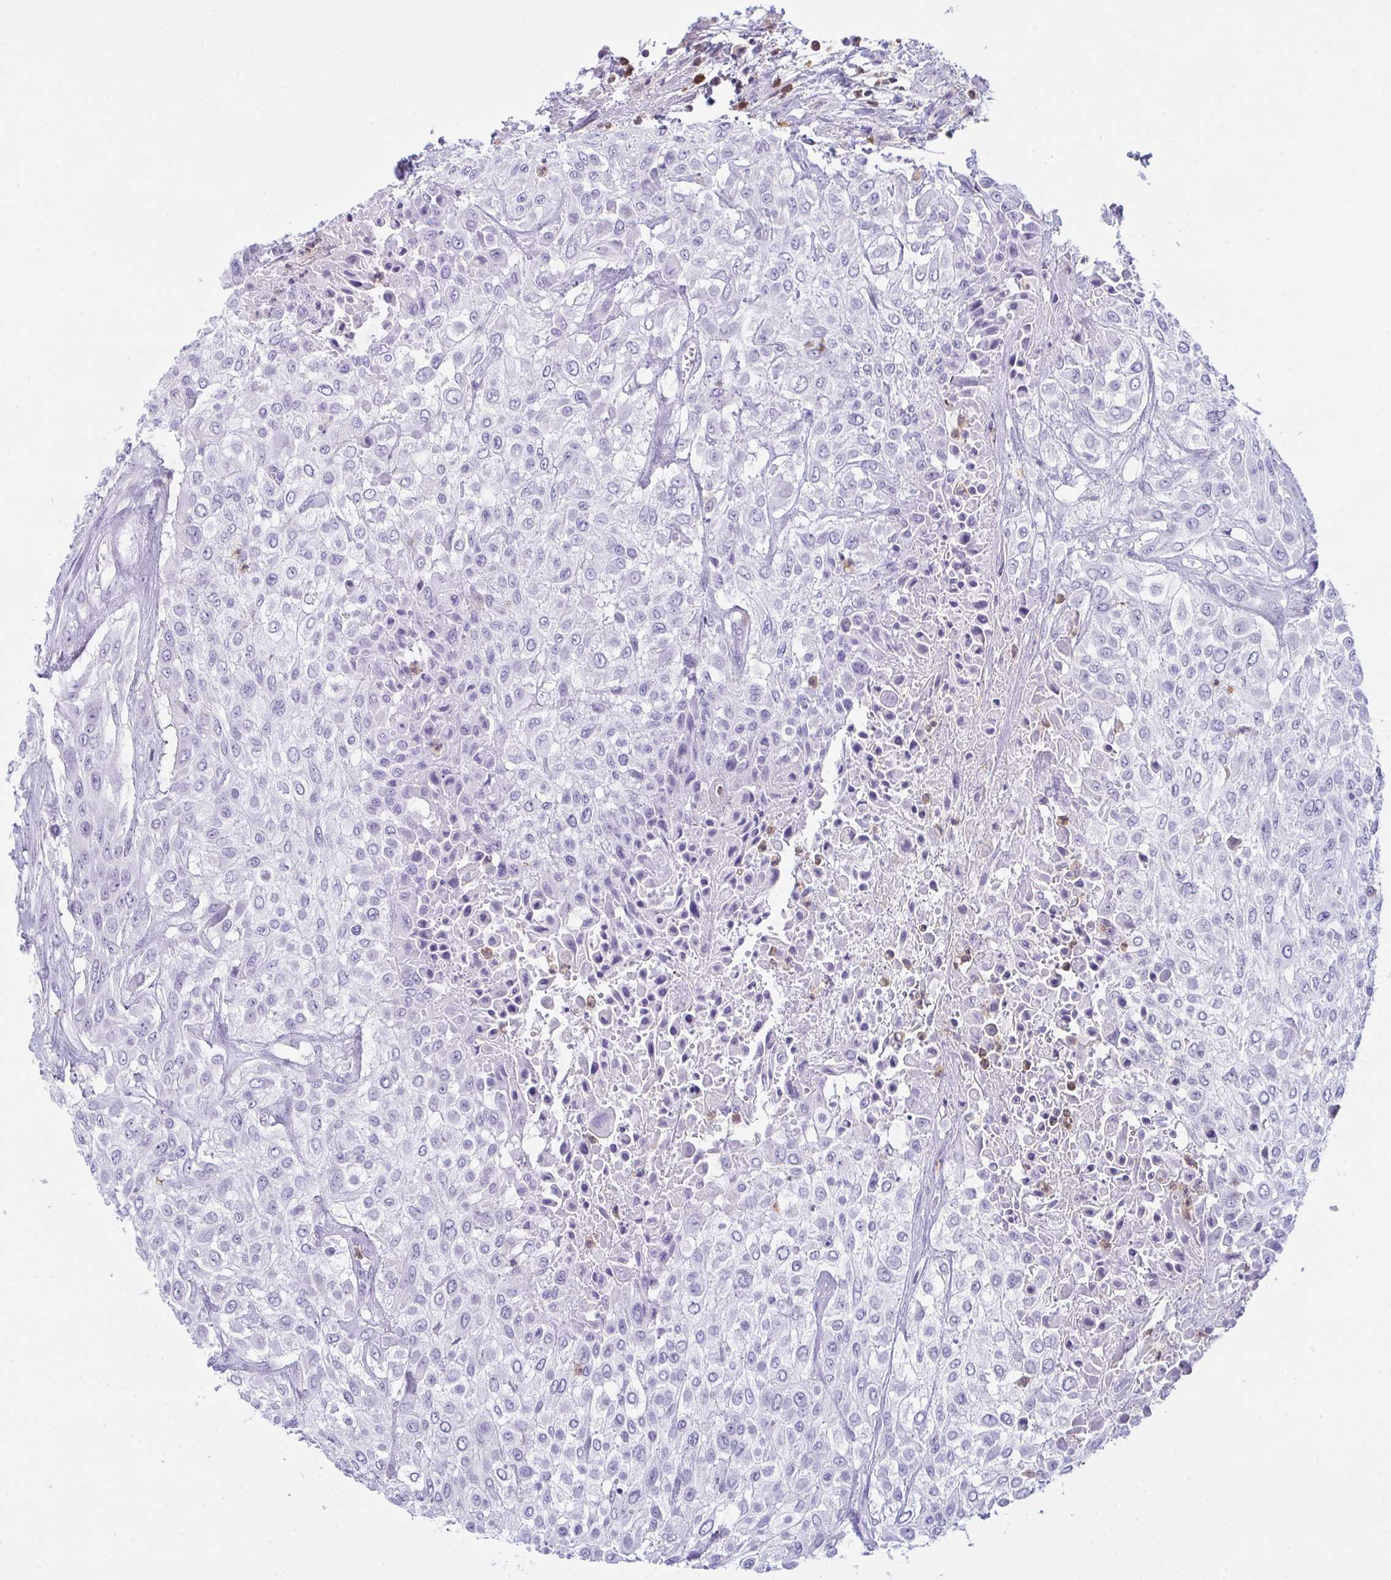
{"staining": {"intensity": "negative", "quantity": "none", "location": "none"}, "tissue": "urothelial cancer", "cell_type": "Tumor cells", "image_type": "cancer", "snomed": [{"axis": "morphology", "description": "Urothelial carcinoma, High grade"}, {"axis": "topography", "description": "Urinary bladder"}], "caption": "The histopathology image reveals no staining of tumor cells in urothelial carcinoma (high-grade).", "gene": "MYO1F", "patient": {"sex": "male", "age": 57}}